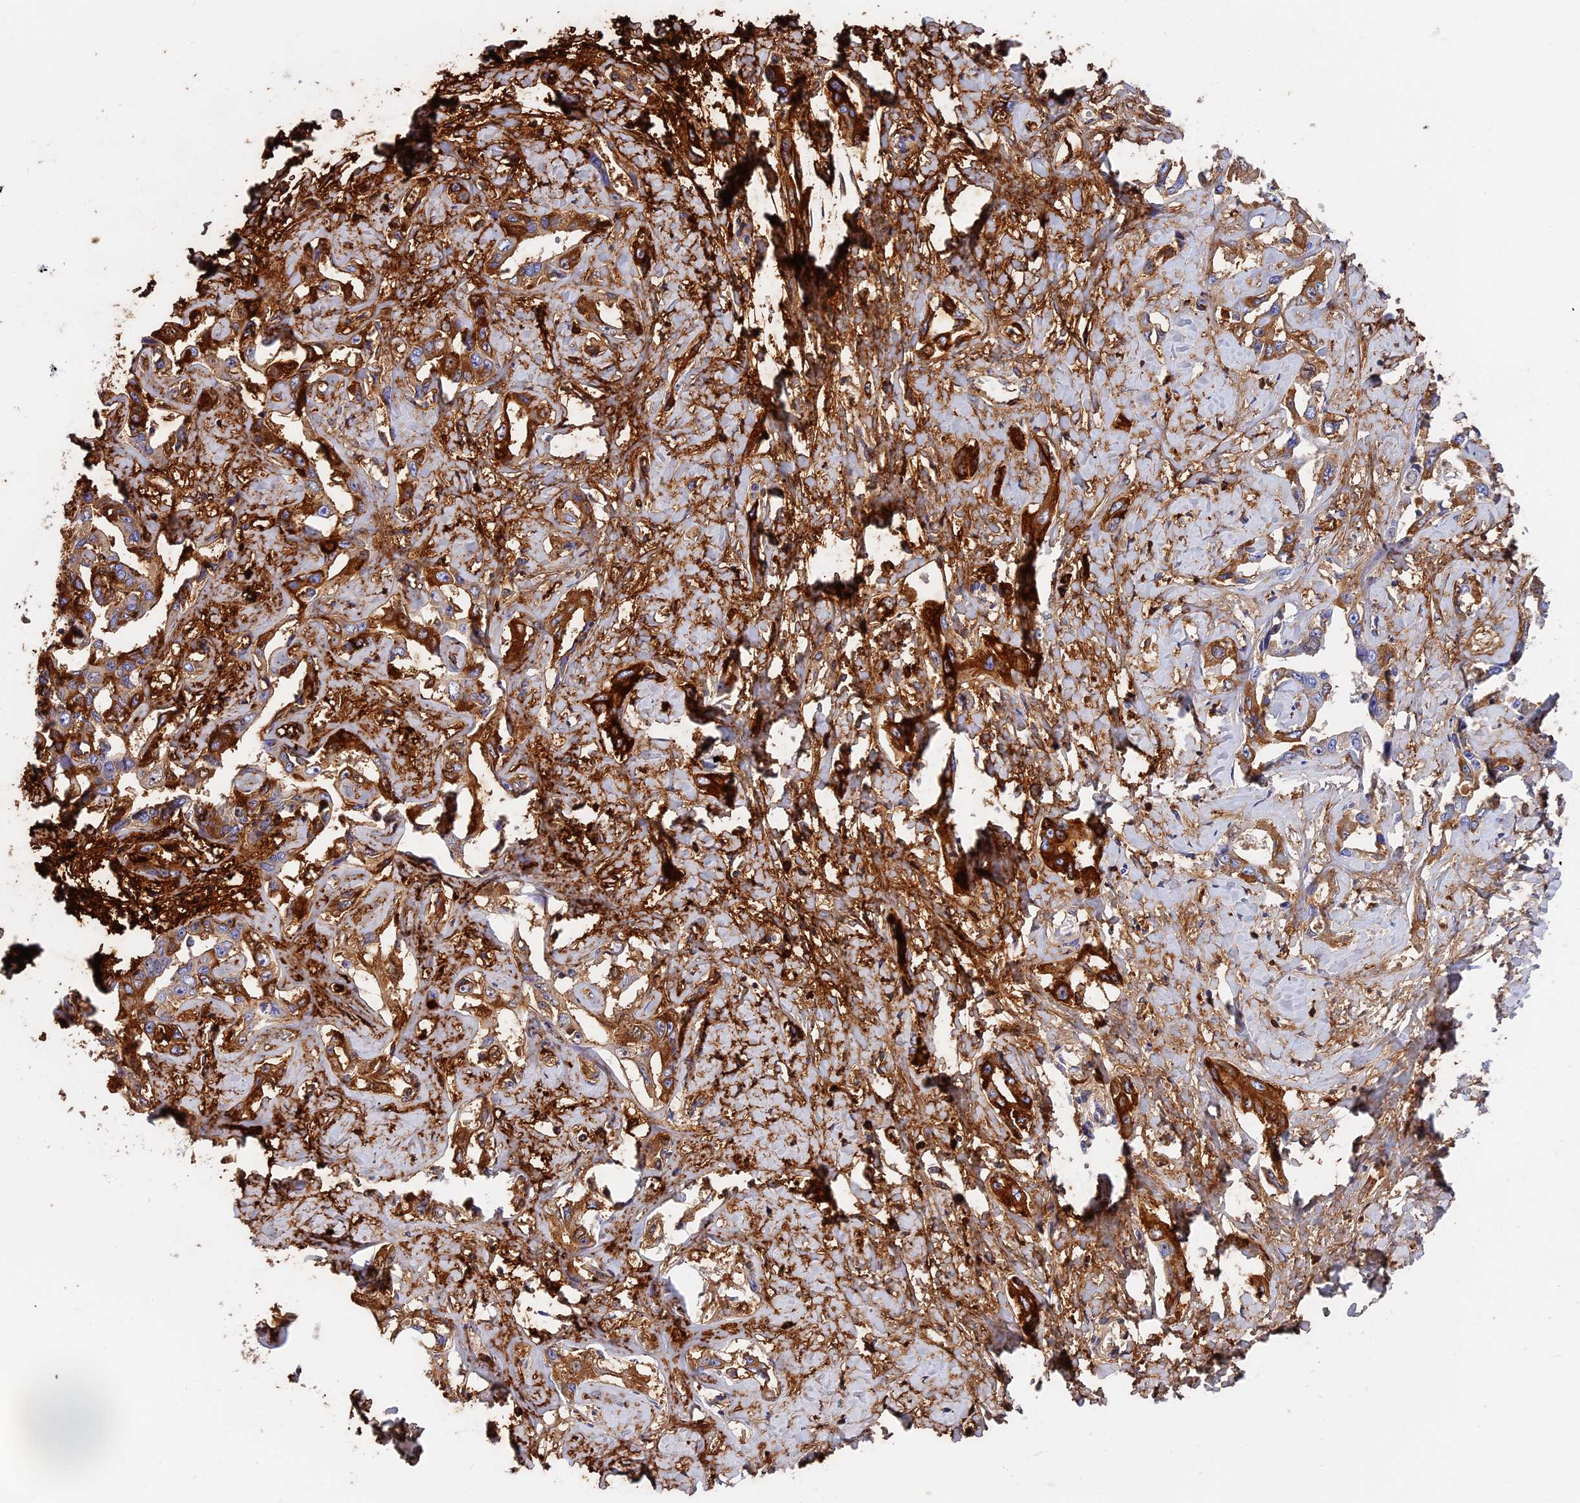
{"staining": {"intensity": "moderate", "quantity": ">75%", "location": "cytoplasmic/membranous"}, "tissue": "liver cancer", "cell_type": "Tumor cells", "image_type": "cancer", "snomed": [{"axis": "morphology", "description": "Cholangiocarcinoma"}, {"axis": "topography", "description": "Liver"}], "caption": "Liver cholangiocarcinoma was stained to show a protein in brown. There is medium levels of moderate cytoplasmic/membranous expression in approximately >75% of tumor cells. The staining was performed using DAB (3,3'-diaminobenzidine) to visualize the protein expression in brown, while the nuclei were stained in blue with hematoxylin (Magnification: 20x).", "gene": "ITIH1", "patient": {"sex": "male", "age": 59}}